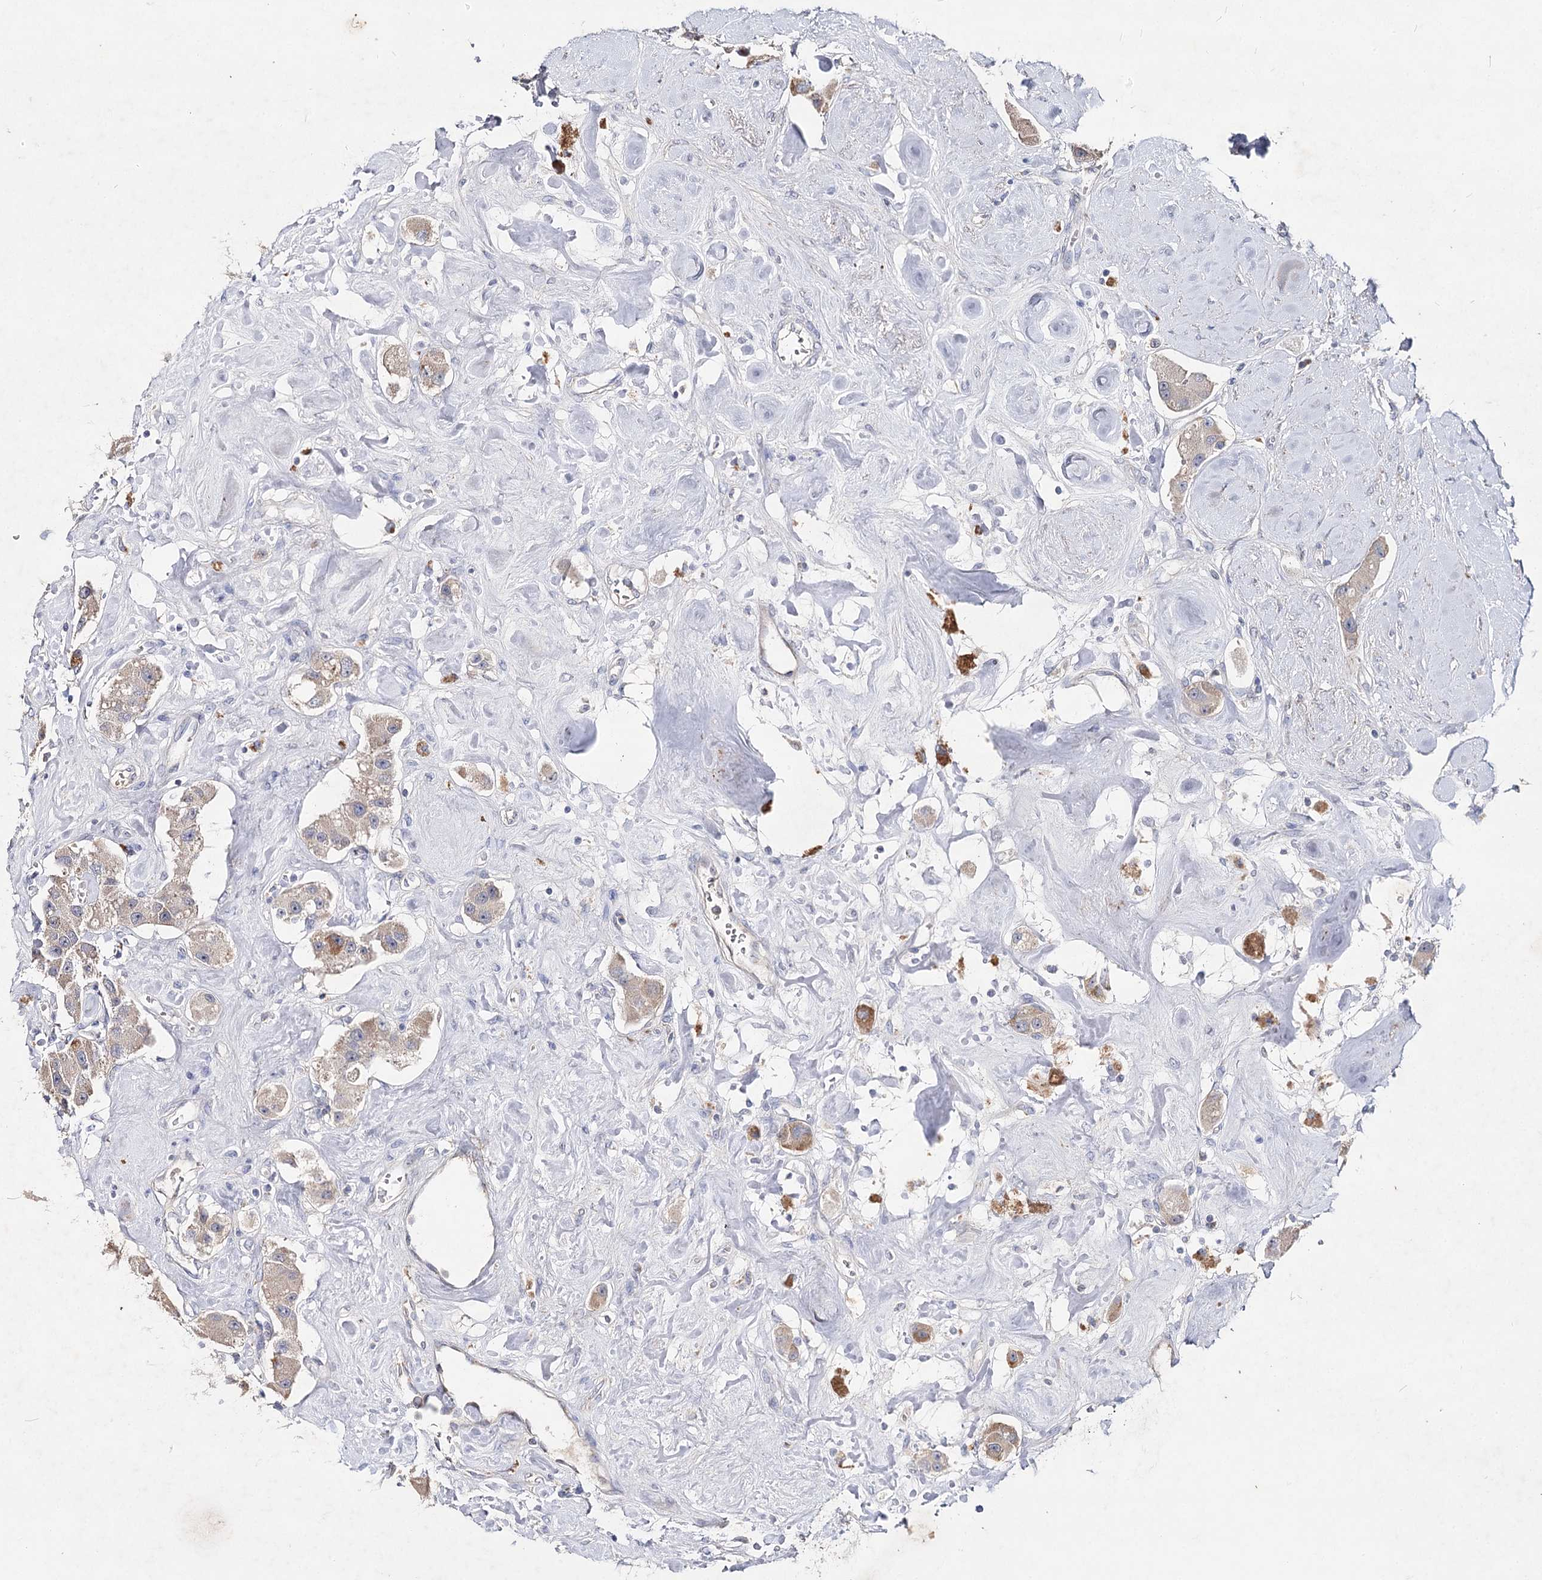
{"staining": {"intensity": "moderate", "quantity": "<25%", "location": "cytoplasmic/membranous"}, "tissue": "carcinoid", "cell_type": "Tumor cells", "image_type": "cancer", "snomed": [{"axis": "morphology", "description": "Carcinoid, malignant, NOS"}, {"axis": "topography", "description": "Pancreas"}], "caption": "Tumor cells display low levels of moderate cytoplasmic/membranous staining in approximately <25% of cells in human carcinoid (malignant).", "gene": "IL1RAP", "patient": {"sex": "male", "age": 41}}